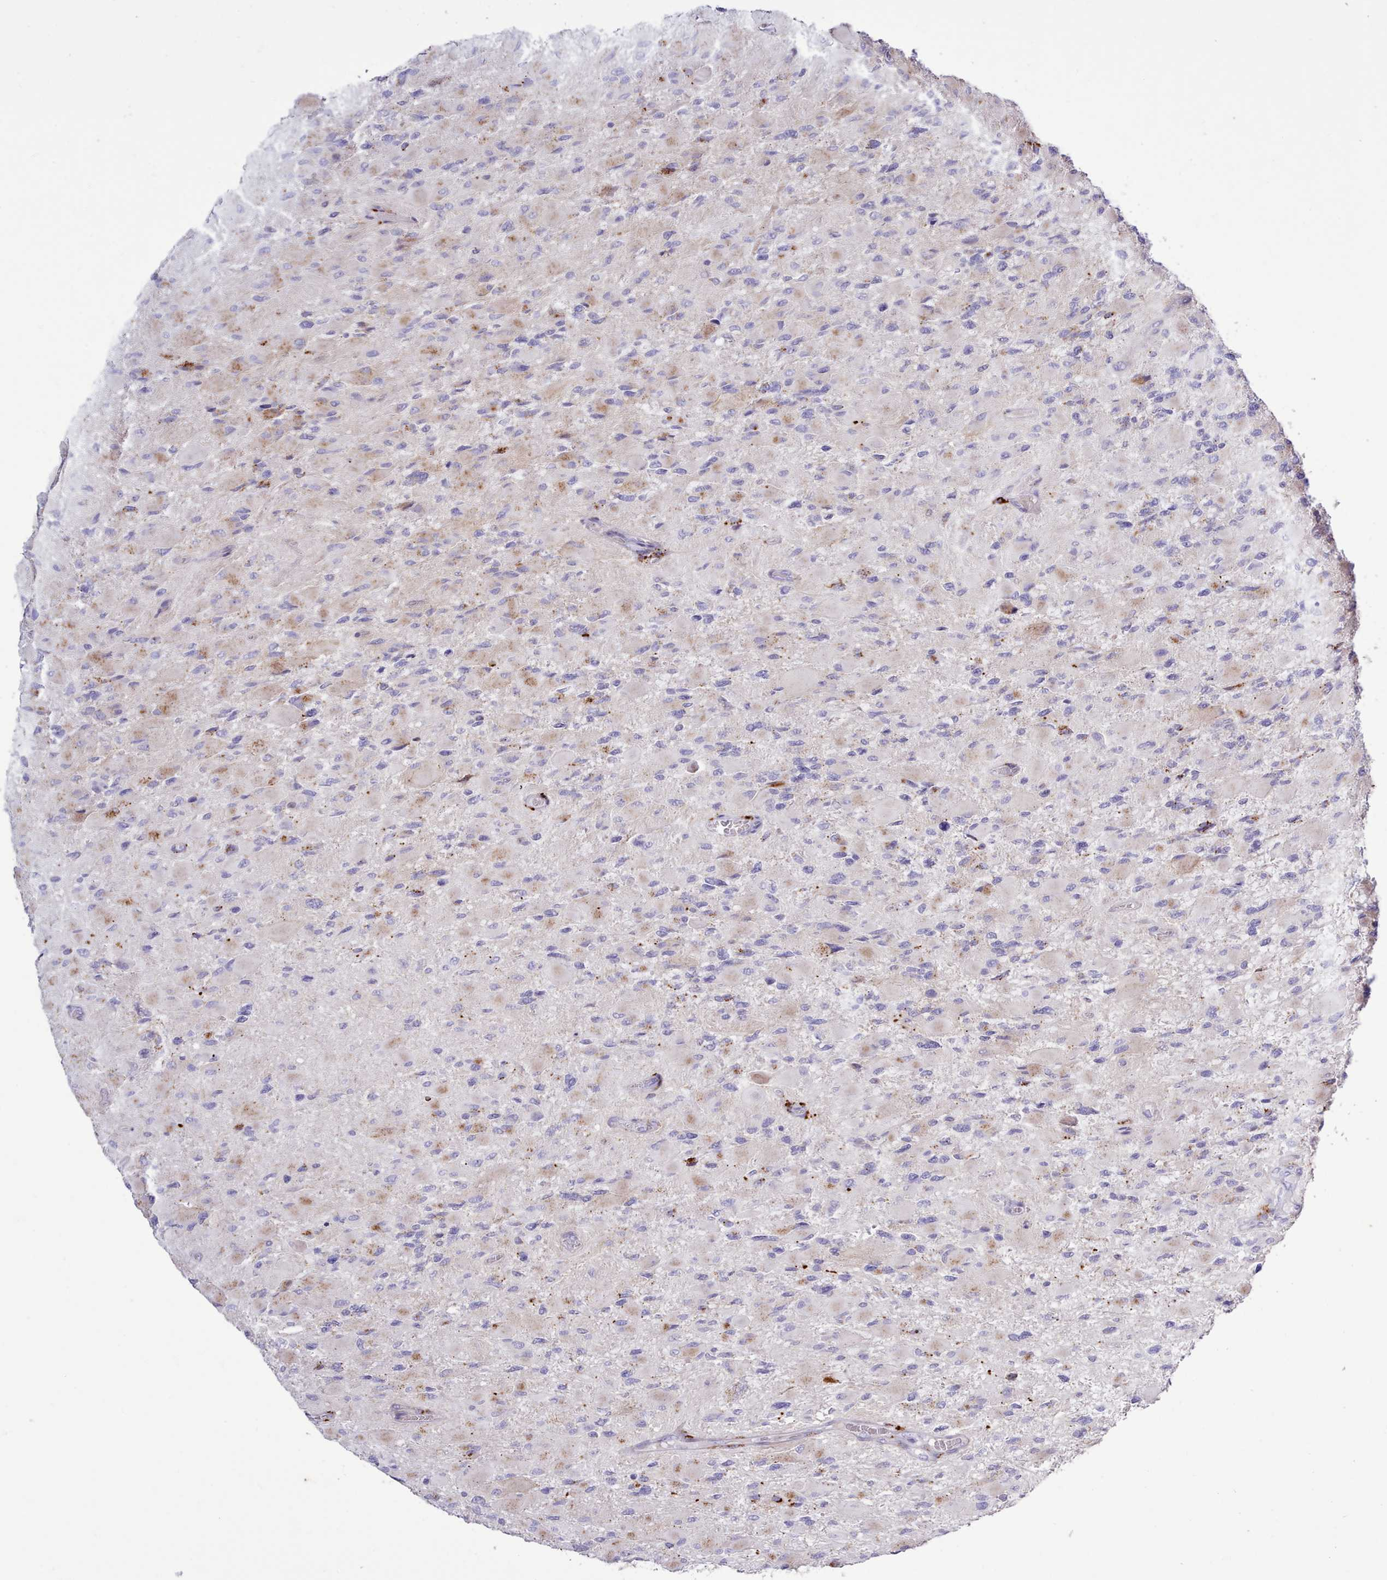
{"staining": {"intensity": "weak", "quantity": "<25%", "location": "cytoplasmic/membranous"}, "tissue": "glioma", "cell_type": "Tumor cells", "image_type": "cancer", "snomed": [{"axis": "morphology", "description": "Glioma, malignant, High grade"}, {"axis": "topography", "description": "Cerebral cortex"}], "caption": "This is a photomicrograph of immunohistochemistry (IHC) staining of glioma, which shows no staining in tumor cells.", "gene": "SRD5A1", "patient": {"sex": "female", "age": 36}}